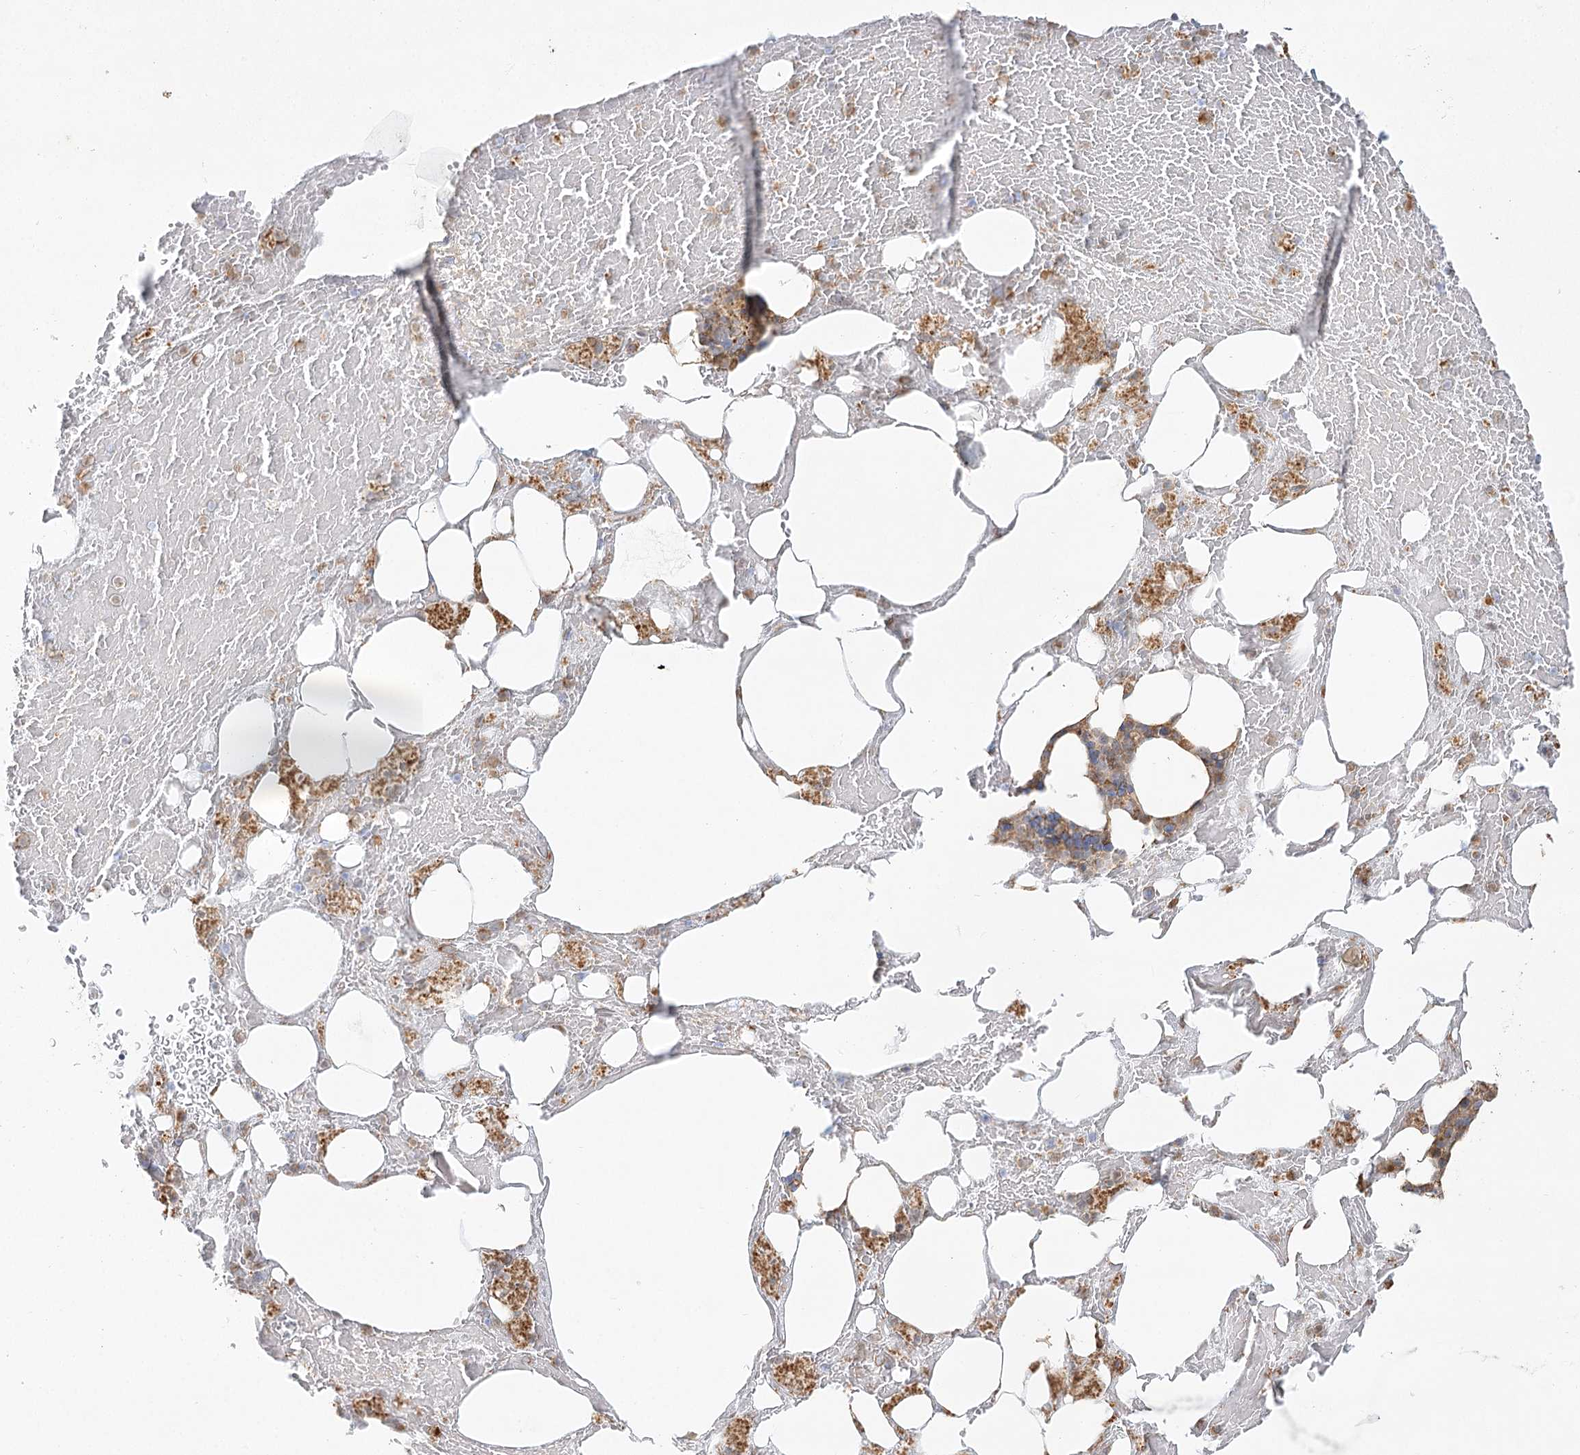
{"staining": {"intensity": "weak", "quantity": ">75%", "location": "cytoplasmic/membranous"}, "tissue": "bone marrow", "cell_type": "Hematopoietic cells", "image_type": "normal", "snomed": [{"axis": "morphology", "description": "Normal tissue, NOS"}, {"axis": "topography", "description": "Bone marrow"}], "caption": "Protein expression analysis of benign human bone marrow reveals weak cytoplasmic/membranous staining in about >75% of hematopoietic cells. Immunohistochemistry stains the protein of interest in brown and the nuclei are stained blue.", "gene": "ZFYVE16", "patient": {"sex": "male", "age": 60}}